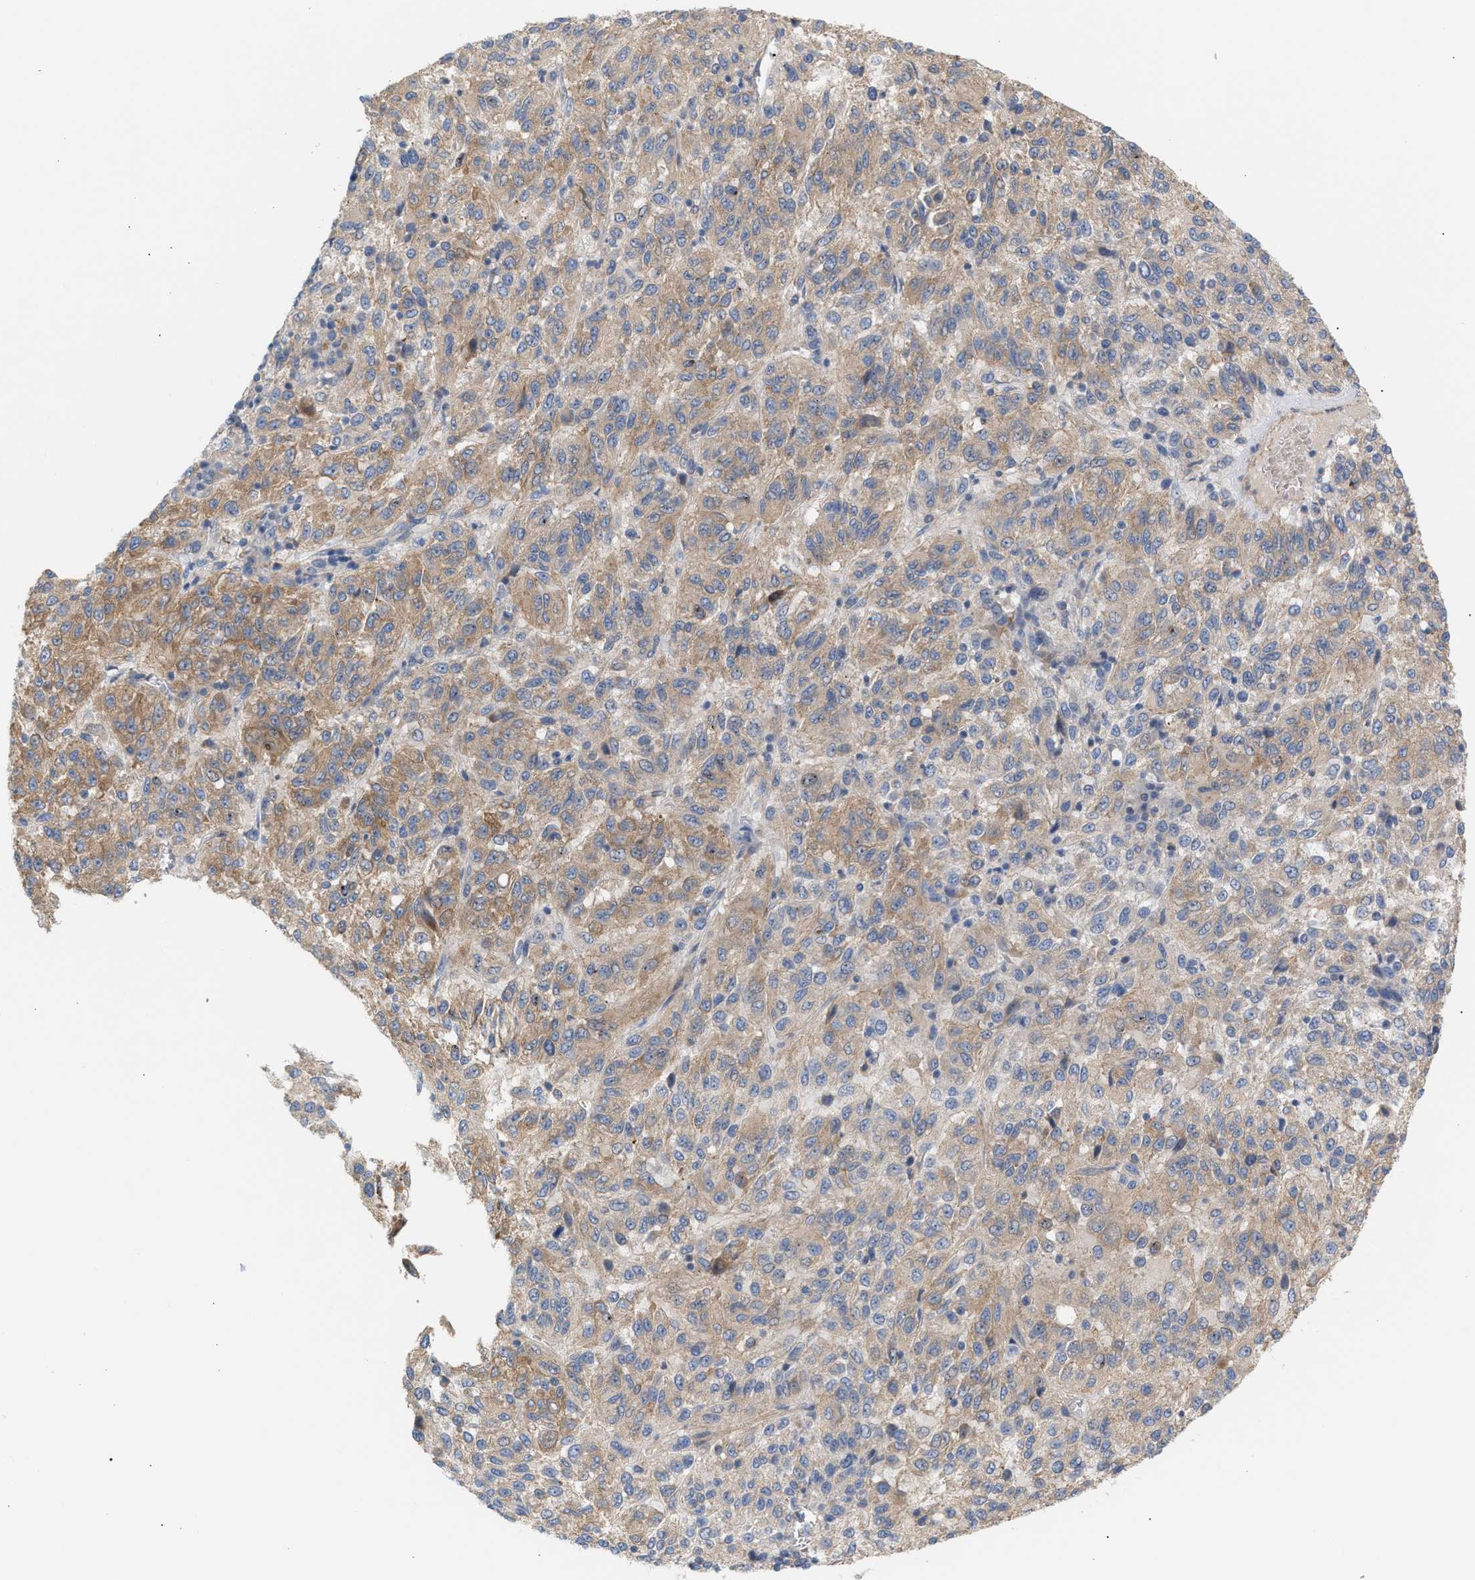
{"staining": {"intensity": "weak", "quantity": ">75%", "location": "cytoplasmic/membranous"}, "tissue": "melanoma", "cell_type": "Tumor cells", "image_type": "cancer", "snomed": [{"axis": "morphology", "description": "Malignant melanoma, Metastatic site"}, {"axis": "topography", "description": "Lung"}], "caption": "Immunohistochemistry staining of melanoma, which exhibits low levels of weak cytoplasmic/membranous expression in approximately >75% of tumor cells indicating weak cytoplasmic/membranous protein positivity. The staining was performed using DAB (brown) for protein detection and nuclei were counterstained in hematoxylin (blue).", "gene": "LRCH1", "patient": {"sex": "male", "age": 64}}